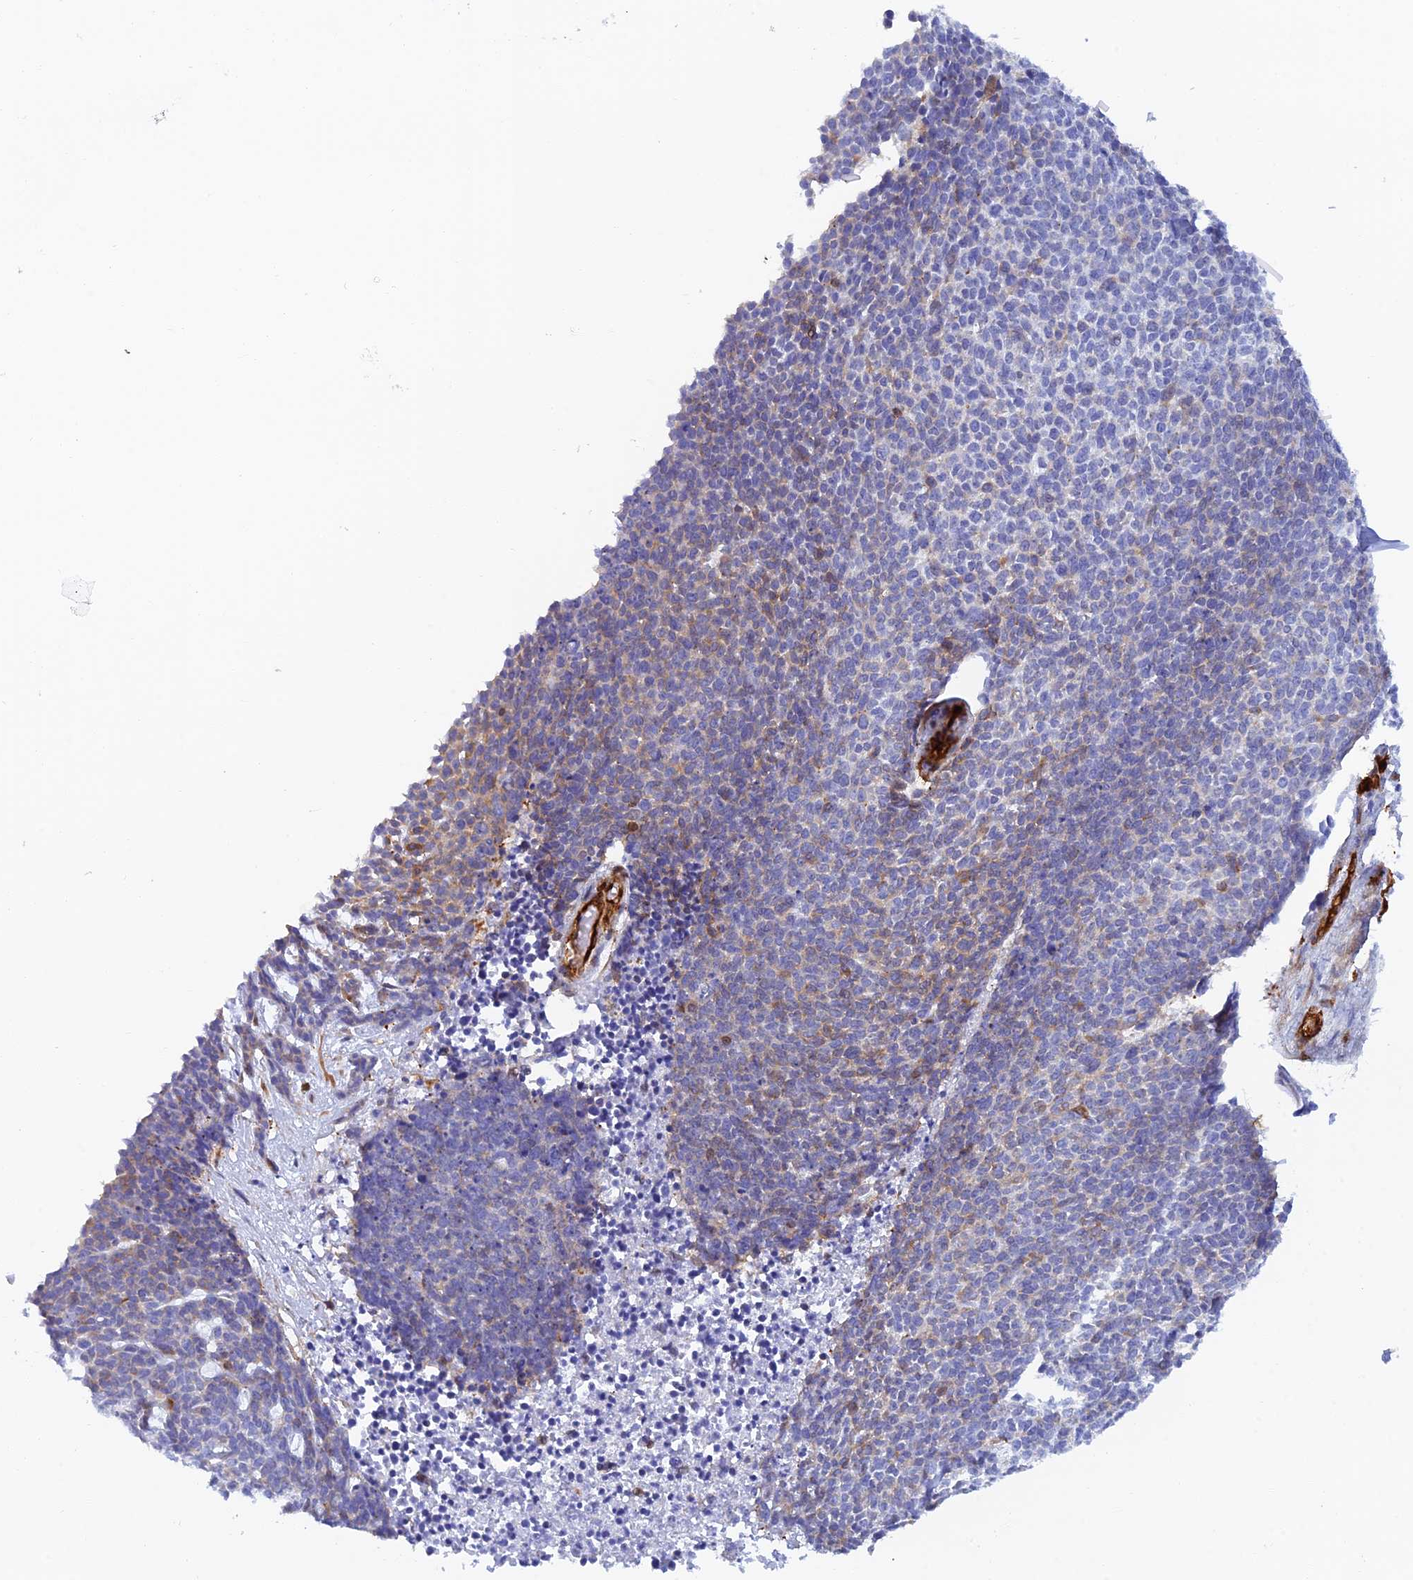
{"staining": {"intensity": "weak", "quantity": "<25%", "location": "cytoplasmic/membranous"}, "tissue": "skin cancer", "cell_type": "Tumor cells", "image_type": "cancer", "snomed": [{"axis": "morphology", "description": "Basal cell carcinoma"}, {"axis": "topography", "description": "Skin"}], "caption": "This is a micrograph of immunohistochemistry (IHC) staining of basal cell carcinoma (skin), which shows no staining in tumor cells.", "gene": "CRIP2", "patient": {"sex": "female", "age": 84}}